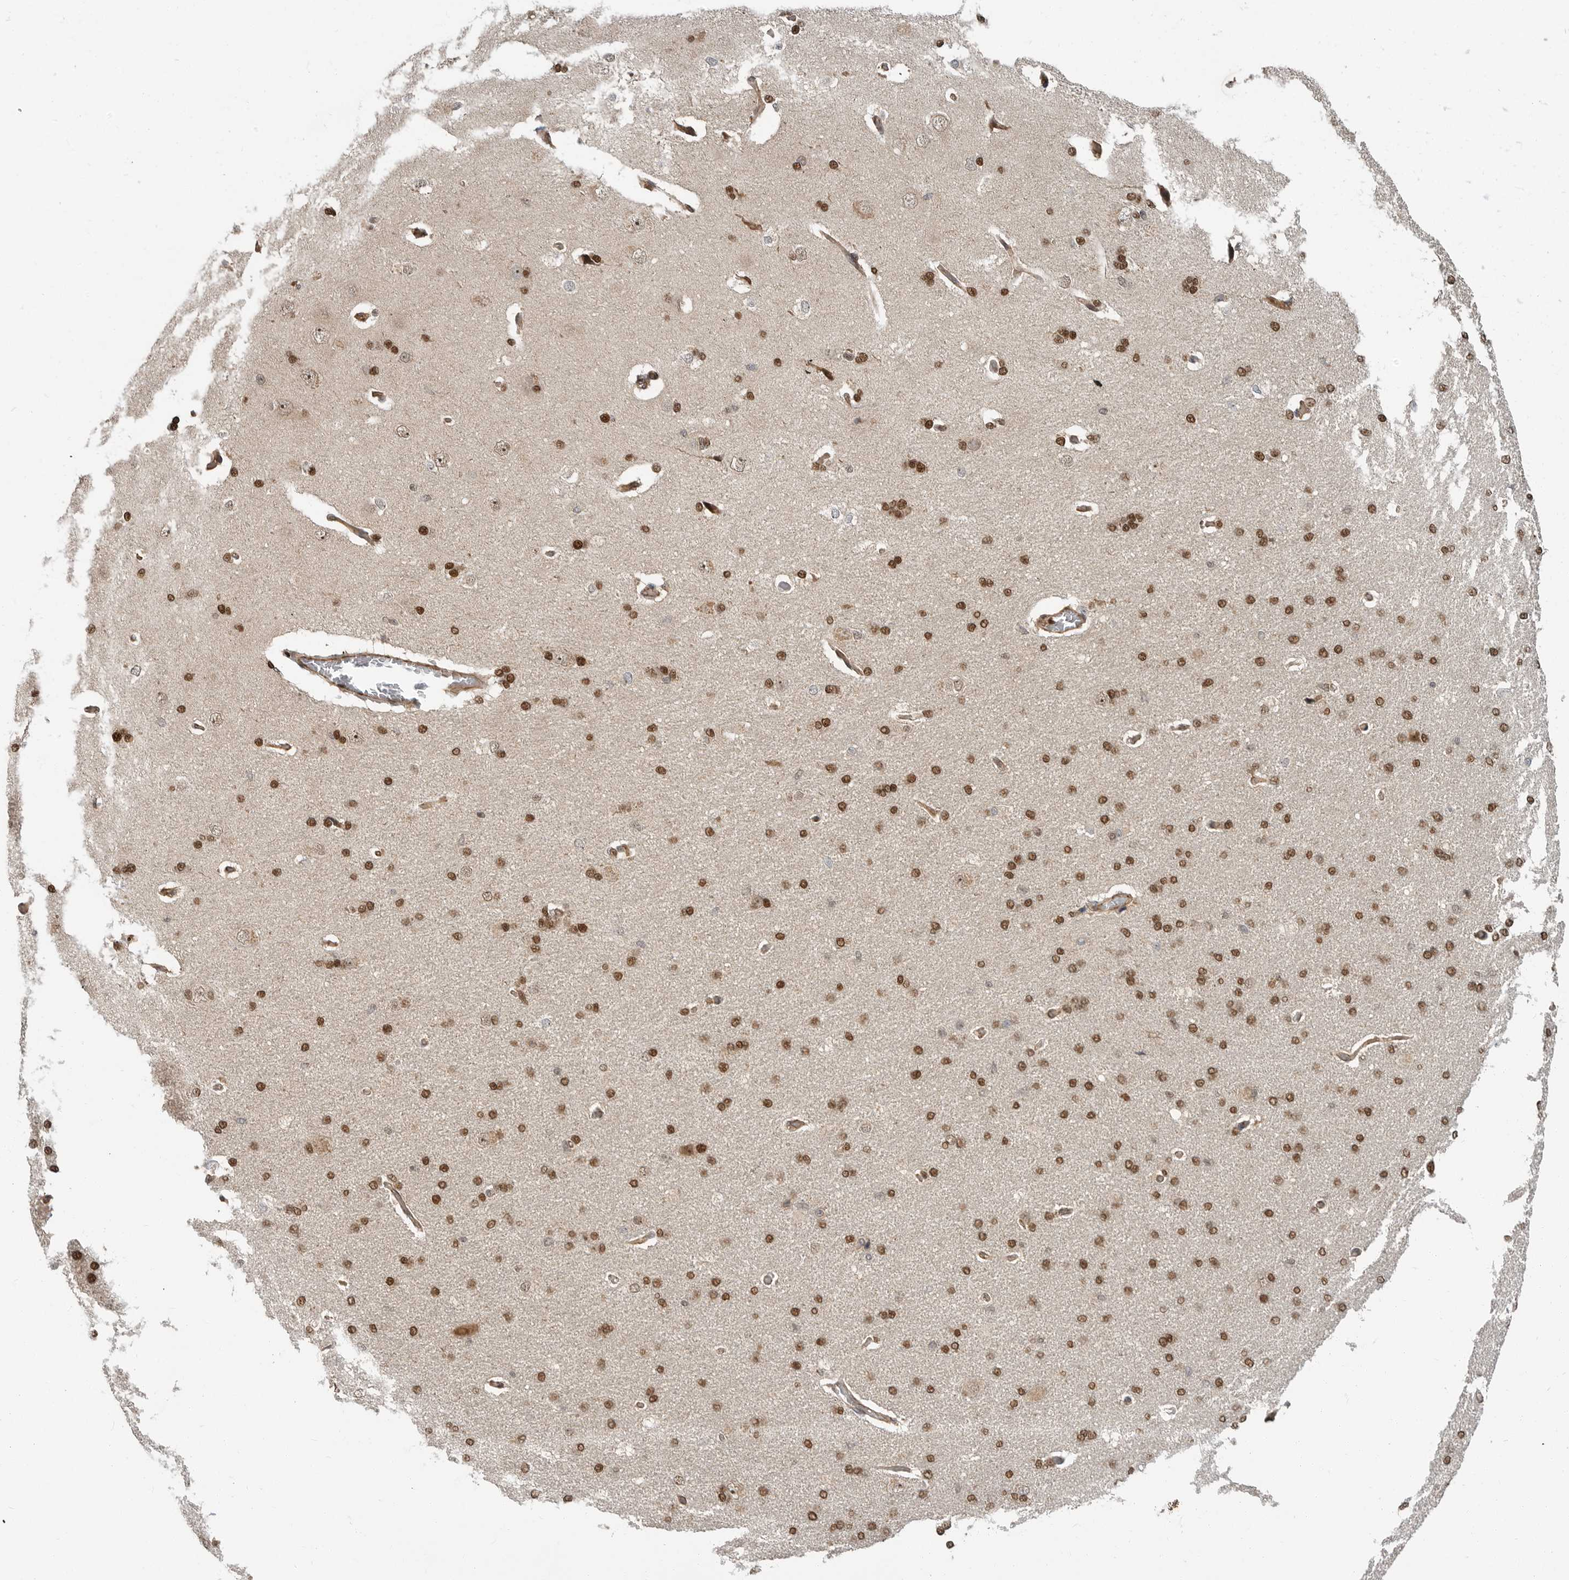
{"staining": {"intensity": "moderate", "quantity": ">75%", "location": "cytoplasmic/membranous"}, "tissue": "cerebral cortex", "cell_type": "Endothelial cells", "image_type": "normal", "snomed": [{"axis": "morphology", "description": "Normal tissue, NOS"}, {"axis": "topography", "description": "Cerebral cortex"}], "caption": "Cerebral cortex was stained to show a protein in brown. There is medium levels of moderate cytoplasmic/membranous staining in approximately >75% of endothelial cells. The staining is performed using DAB brown chromogen to label protein expression. The nuclei are counter-stained blue using hematoxylin.", "gene": "STRAP", "patient": {"sex": "male", "age": 62}}